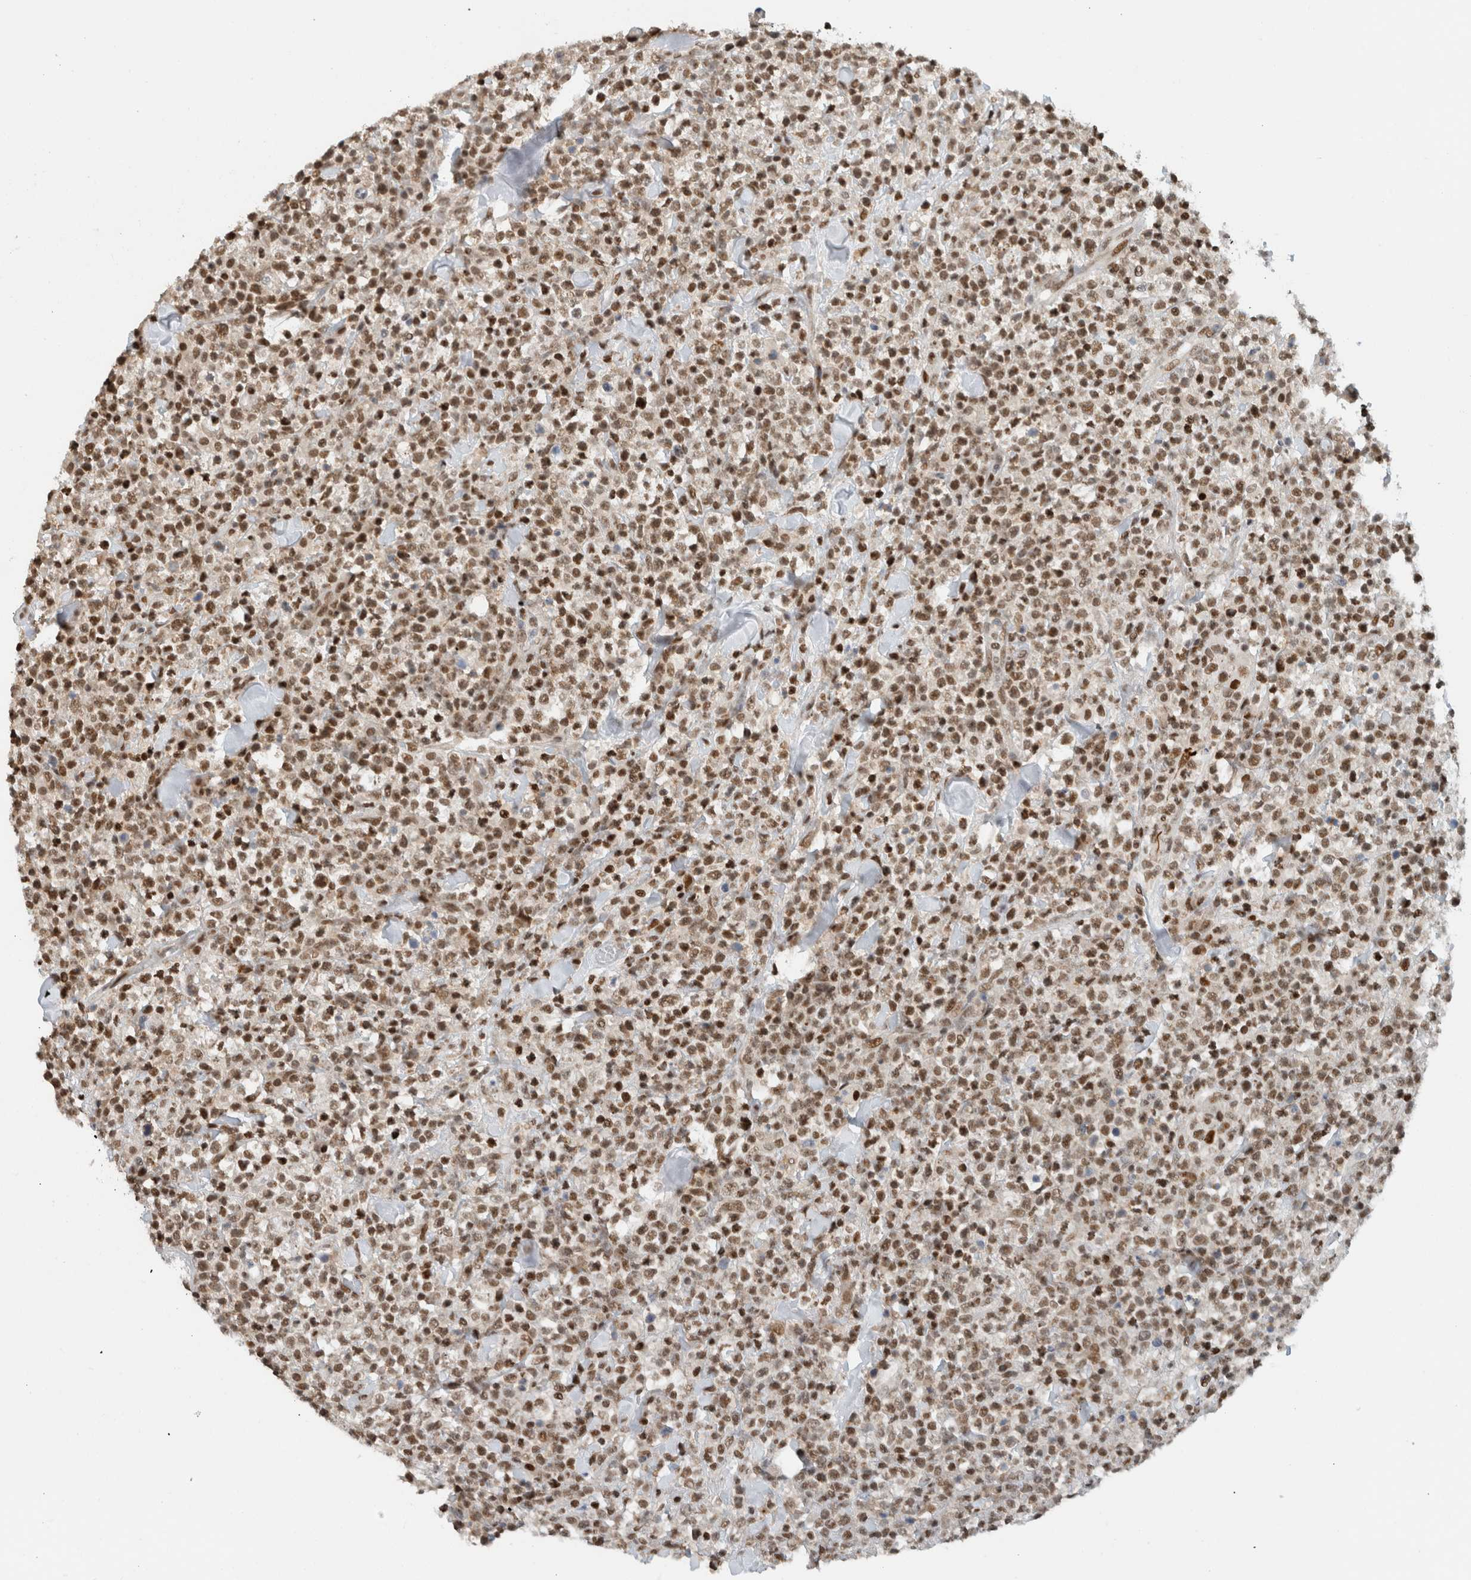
{"staining": {"intensity": "strong", "quantity": ">75%", "location": "nuclear"}, "tissue": "lymphoma", "cell_type": "Tumor cells", "image_type": "cancer", "snomed": [{"axis": "morphology", "description": "Malignant lymphoma, non-Hodgkin's type, High grade"}, {"axis": "topography", "description": "Colon"}], "caption": "Immunohistochemical staining of lymphoma exhibits strong nuclear protein staining in approximately >75% of tumor cells.", "gene": "HNRNPR", "patient": {"sex": "female", "age": 53}}